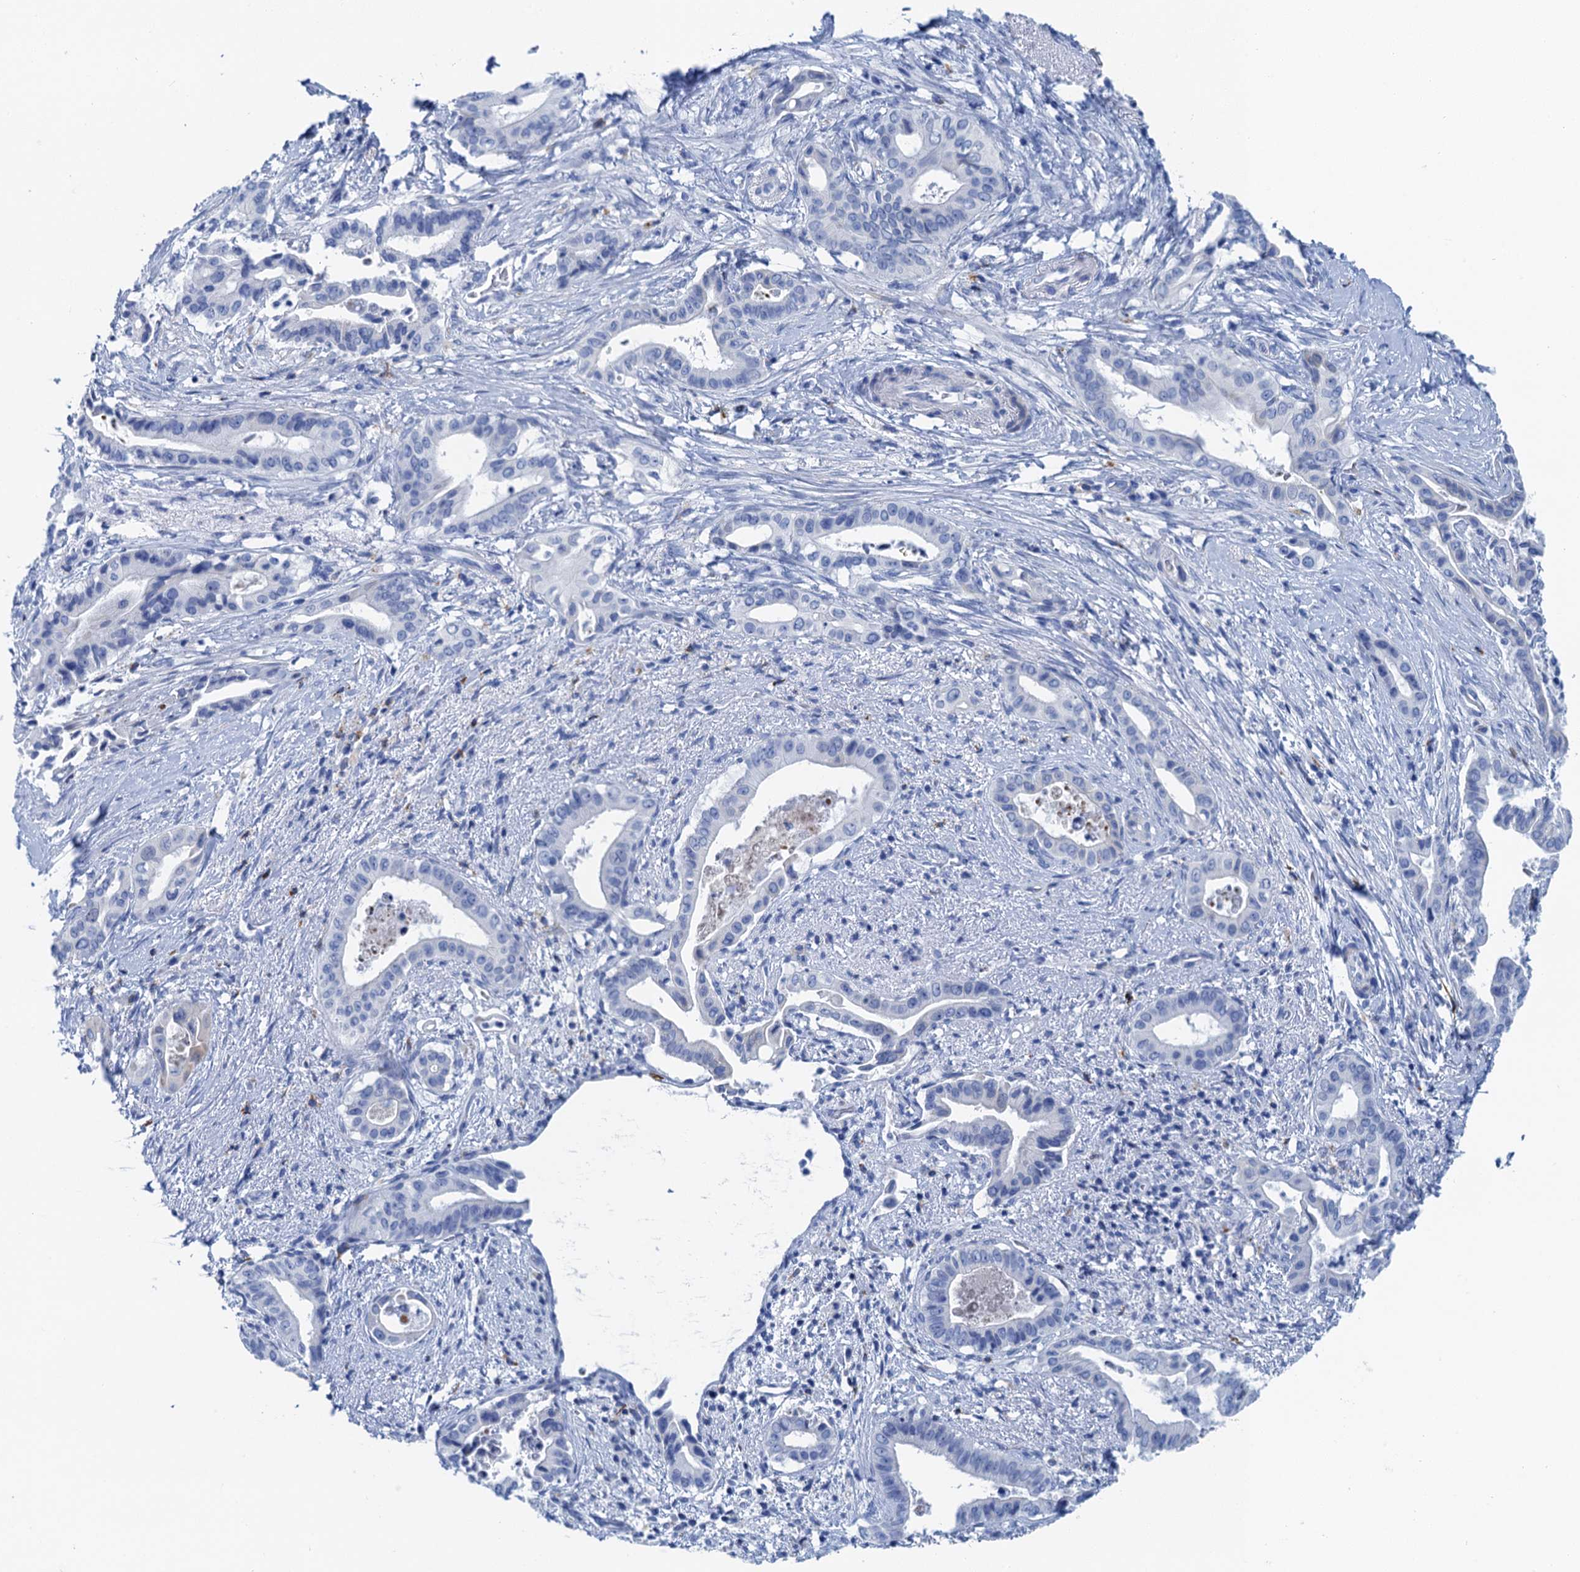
{"staining": {"intensity": "negative", "quantity": "none", "location": "none"}, "tissue": "pancreatic cancer", "cell_type": "Tumor cells", "image_type": "cancer", "snomed": [{"axis": "morphology", "description": "Adenocarcinoma, NOS"}, {"axis": "topography", "description": "Pancreas"}], "caption": "A micrograph of human adenocarcinoma (pancreatic) is negative for staining in tumor cells. (DAB immunohistochemistry (IHC), high magnification).", "gene": "NLRP10", "patient": {"sex": "female", "age": 77}}